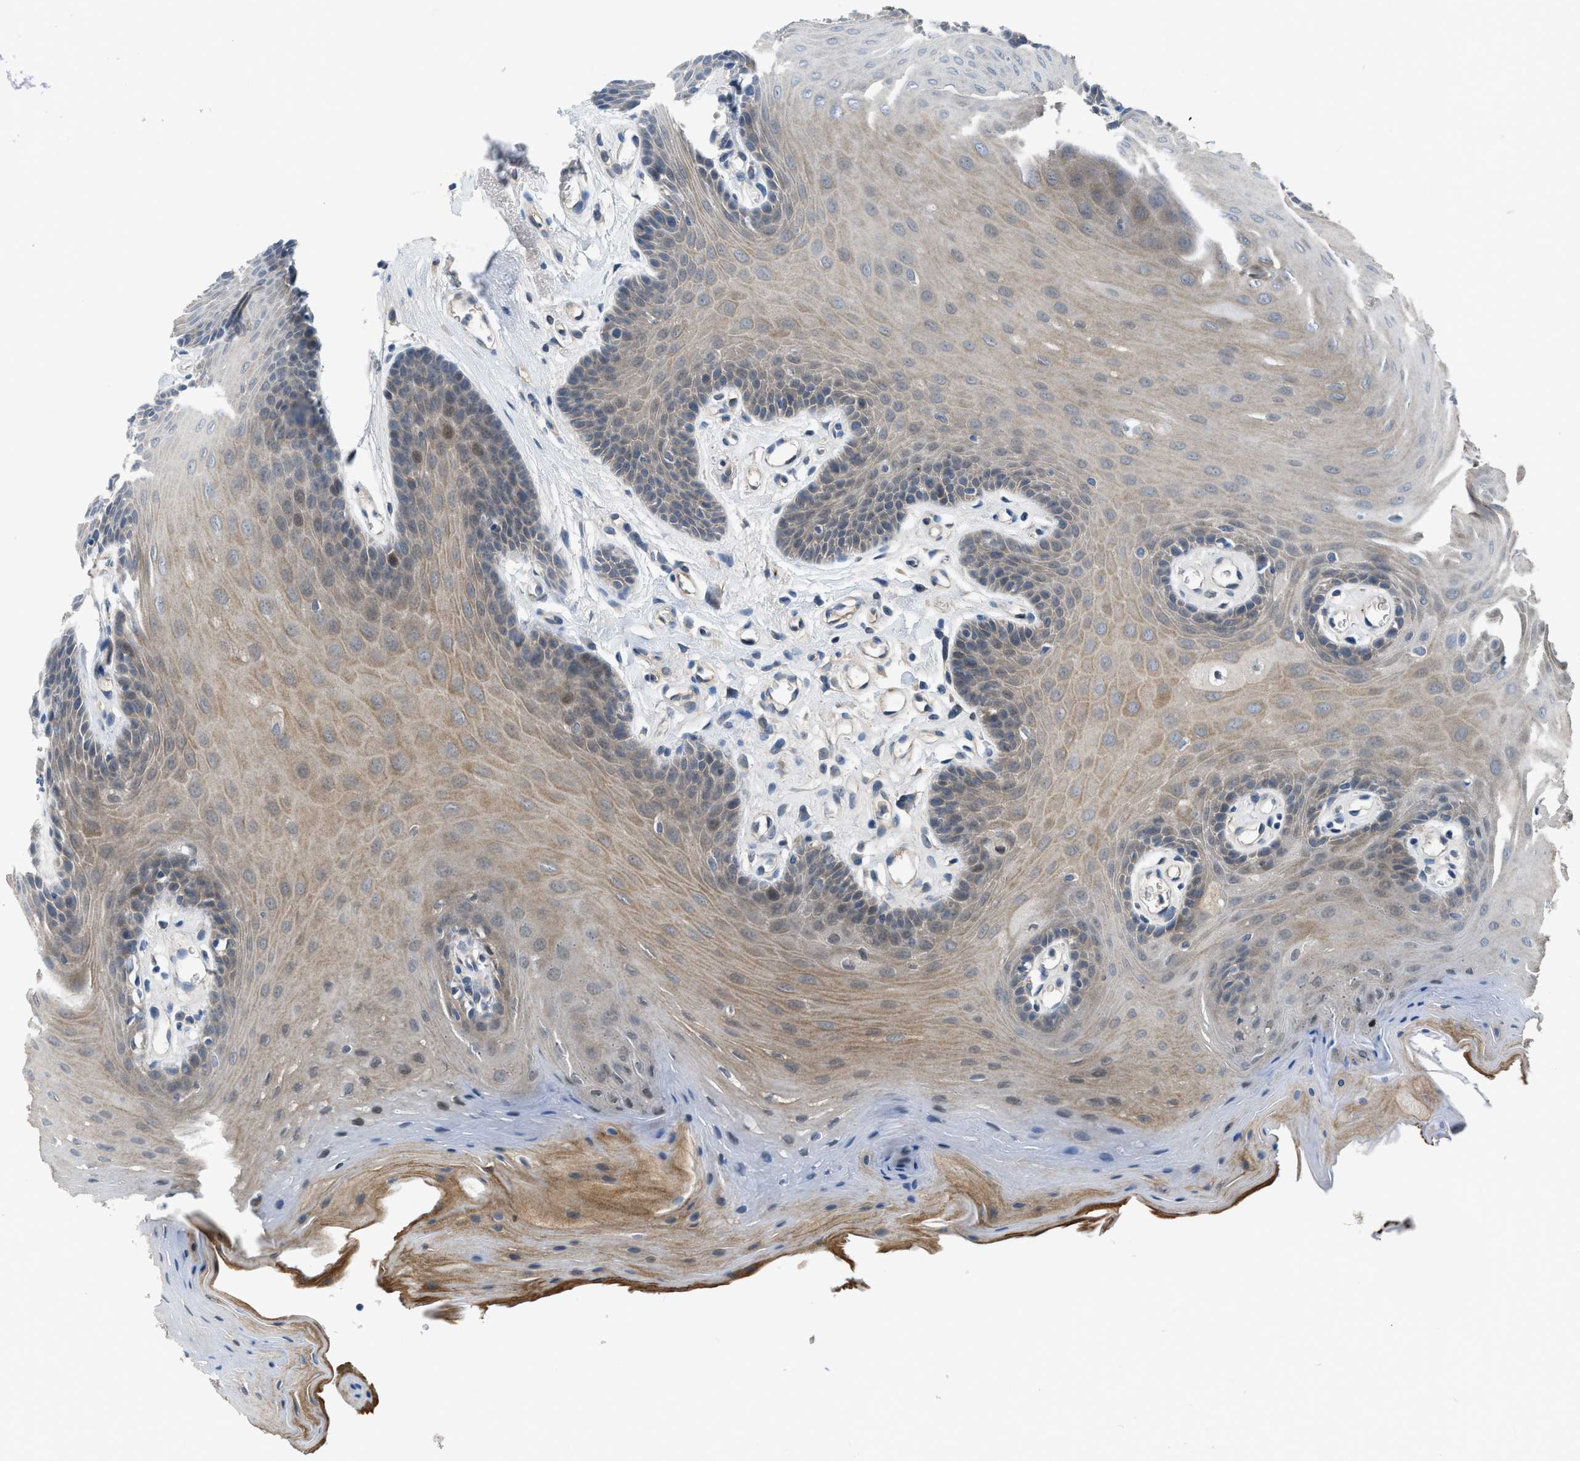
{"staining": {"intensity": "weak", "quantity": ">75%", "location": "cytoplasmic/membranous"}, "tissue": "oral mucosa", "cell_type": "Squamous epithelial cells", "image_type": "normal", "snomed": [{"axis": "morphology", "description": "Normal tissue, NOS"}, {"axis": "morphology", "description": "Squamous cell carcinoma, NOS"}, {"axis": "topography", "description": "Oral tissue"}, {"axis": "topography", "description": "Head-Neck"}], "caption": "High-power microscopy captured an immunohistochemistry (IHC) photomicrograph of unremarkable oral mucosa, revealing weak cytoplasmic/membranous expression in about >75% of squamous epithelial cells.", "gene": "BAZ2B", "patient": {"sex": "male", "age": 71}}